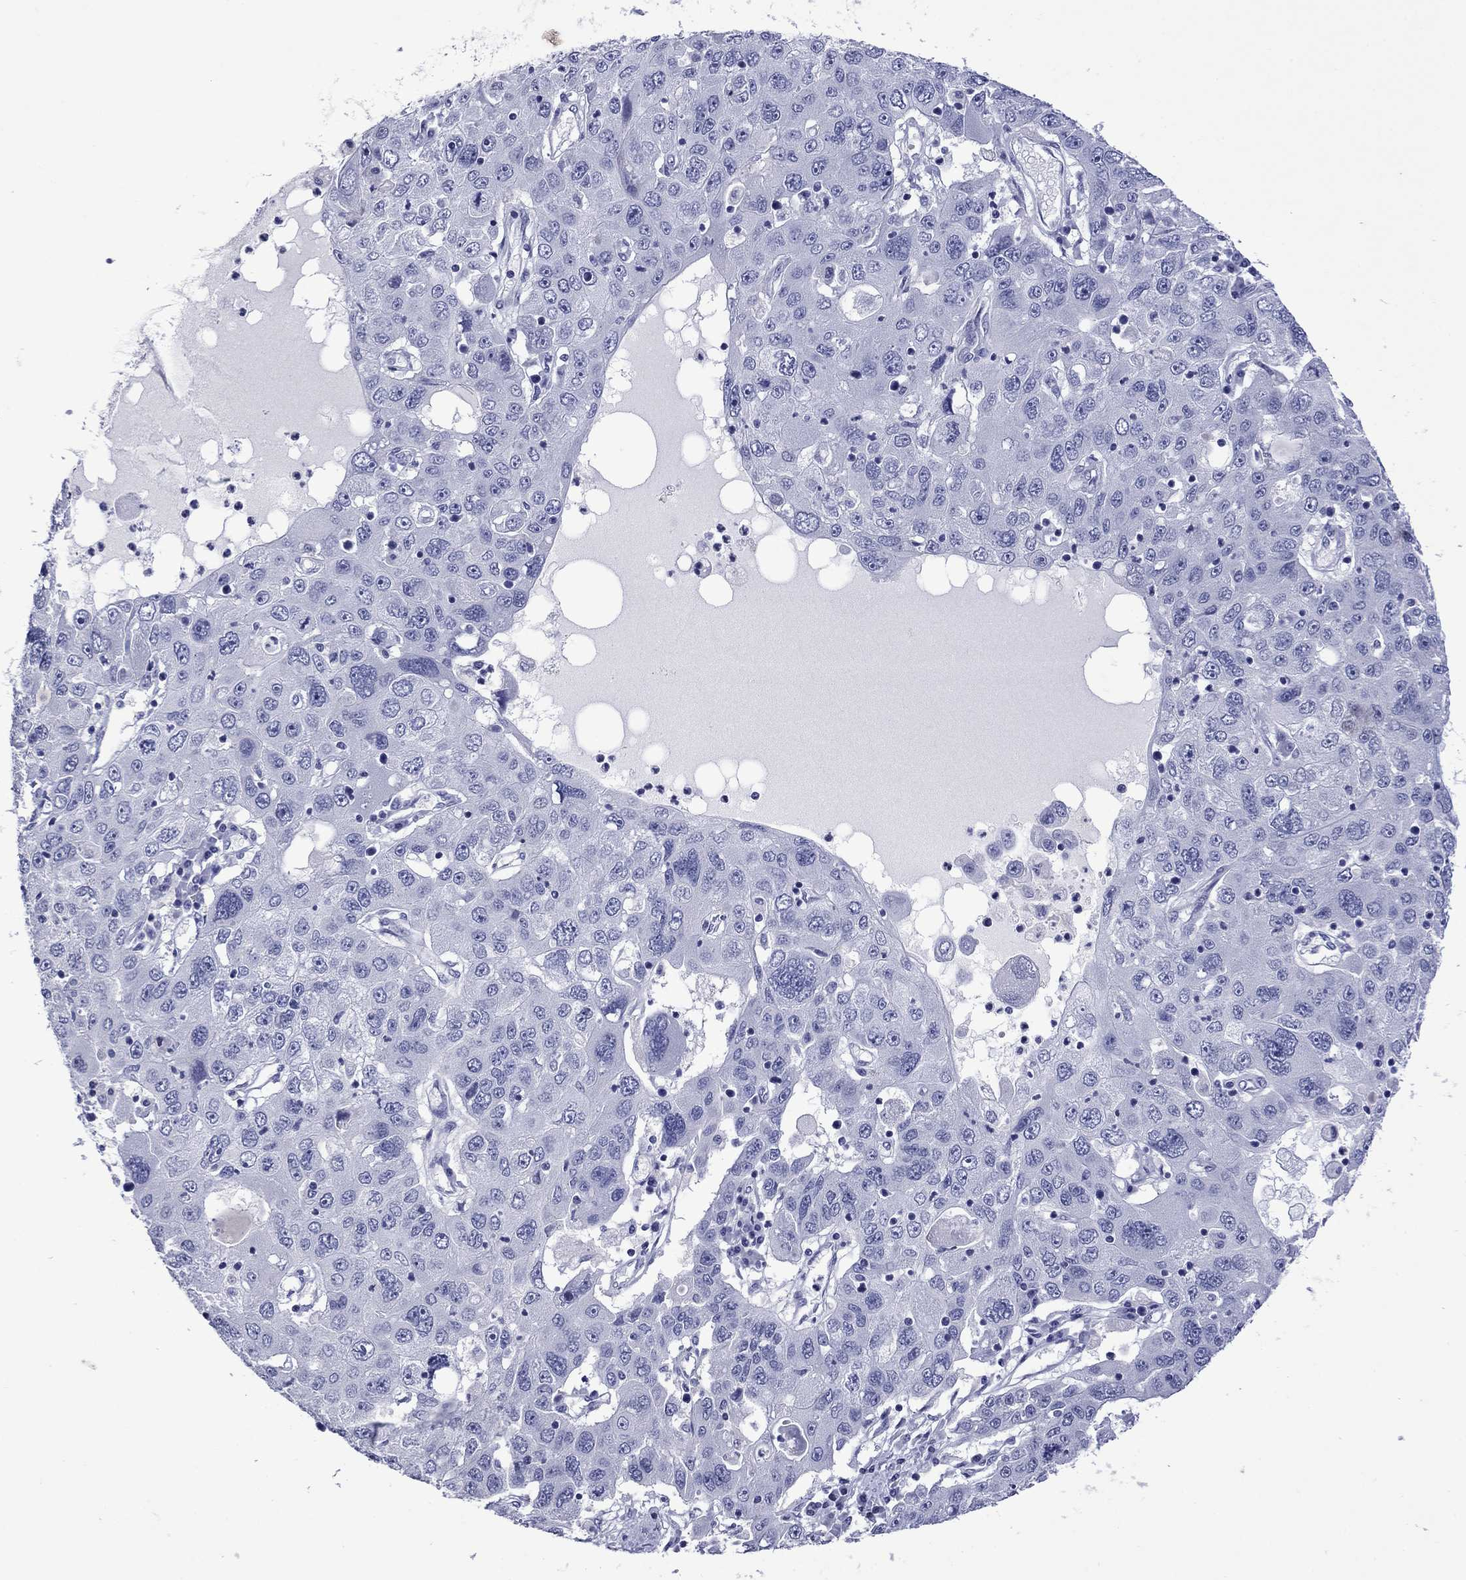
{"staining": {"intensity": "negative", "quantity": "none", "location": "none"}, "tissue": "stomach cancer", "cell_type": "Tumor cells", "image_type": "cancer", "snomed": [{"axis": "morphology", "description": "Adenocarcinoma, NOS"}, {"axis": "topography", "description": "Stomach"}], "caption": "Tumor cells show no significant protein expression in stomach cancer (adenocarcinoma).", "gene": "PIWIL1", "patient": {"sex": "male", "age": 56}}